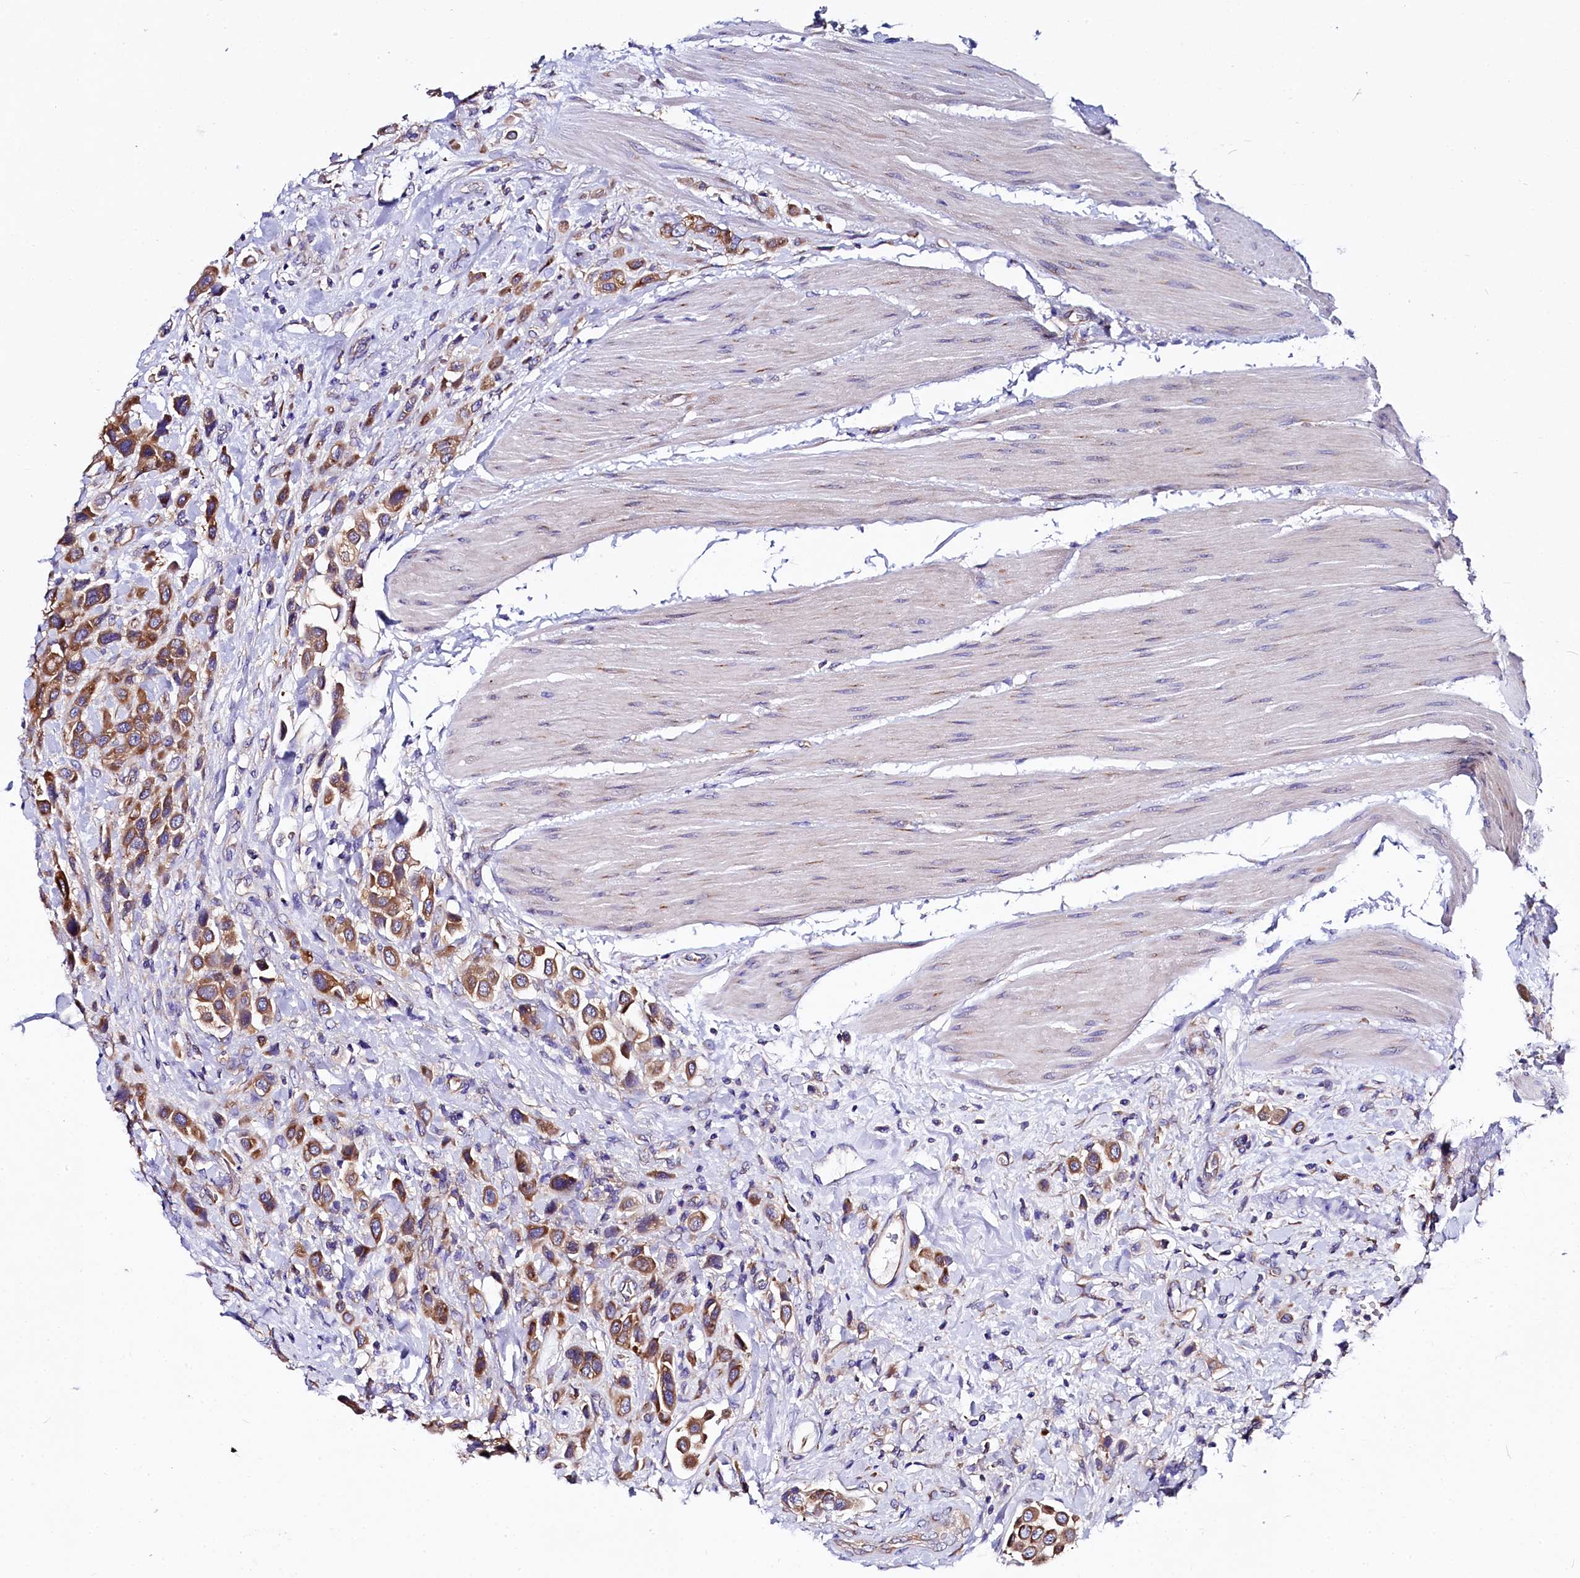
{"staining": {"intensity": "moderate", "quantity": ">75%", "location": "cytoplasmic/membranous"}, "tissue": "urothelial cancer", "cell_type": "Tumor cells", "image_type": "cancer", "snomed": [{"axis": "morphology", "description": "Urothelial carcinoma, High grade"}, {"axis": "topography", "description": "Urinary bladder"}], "caption": "Brown immunohistochemical staining in human high-grade urothelial carcinoma reveals moderate cytoplasmic/membranous staining in about >75% of tumor cells.", "gene": "QARS1", "patient": {"sex": "male", "age": 50}}